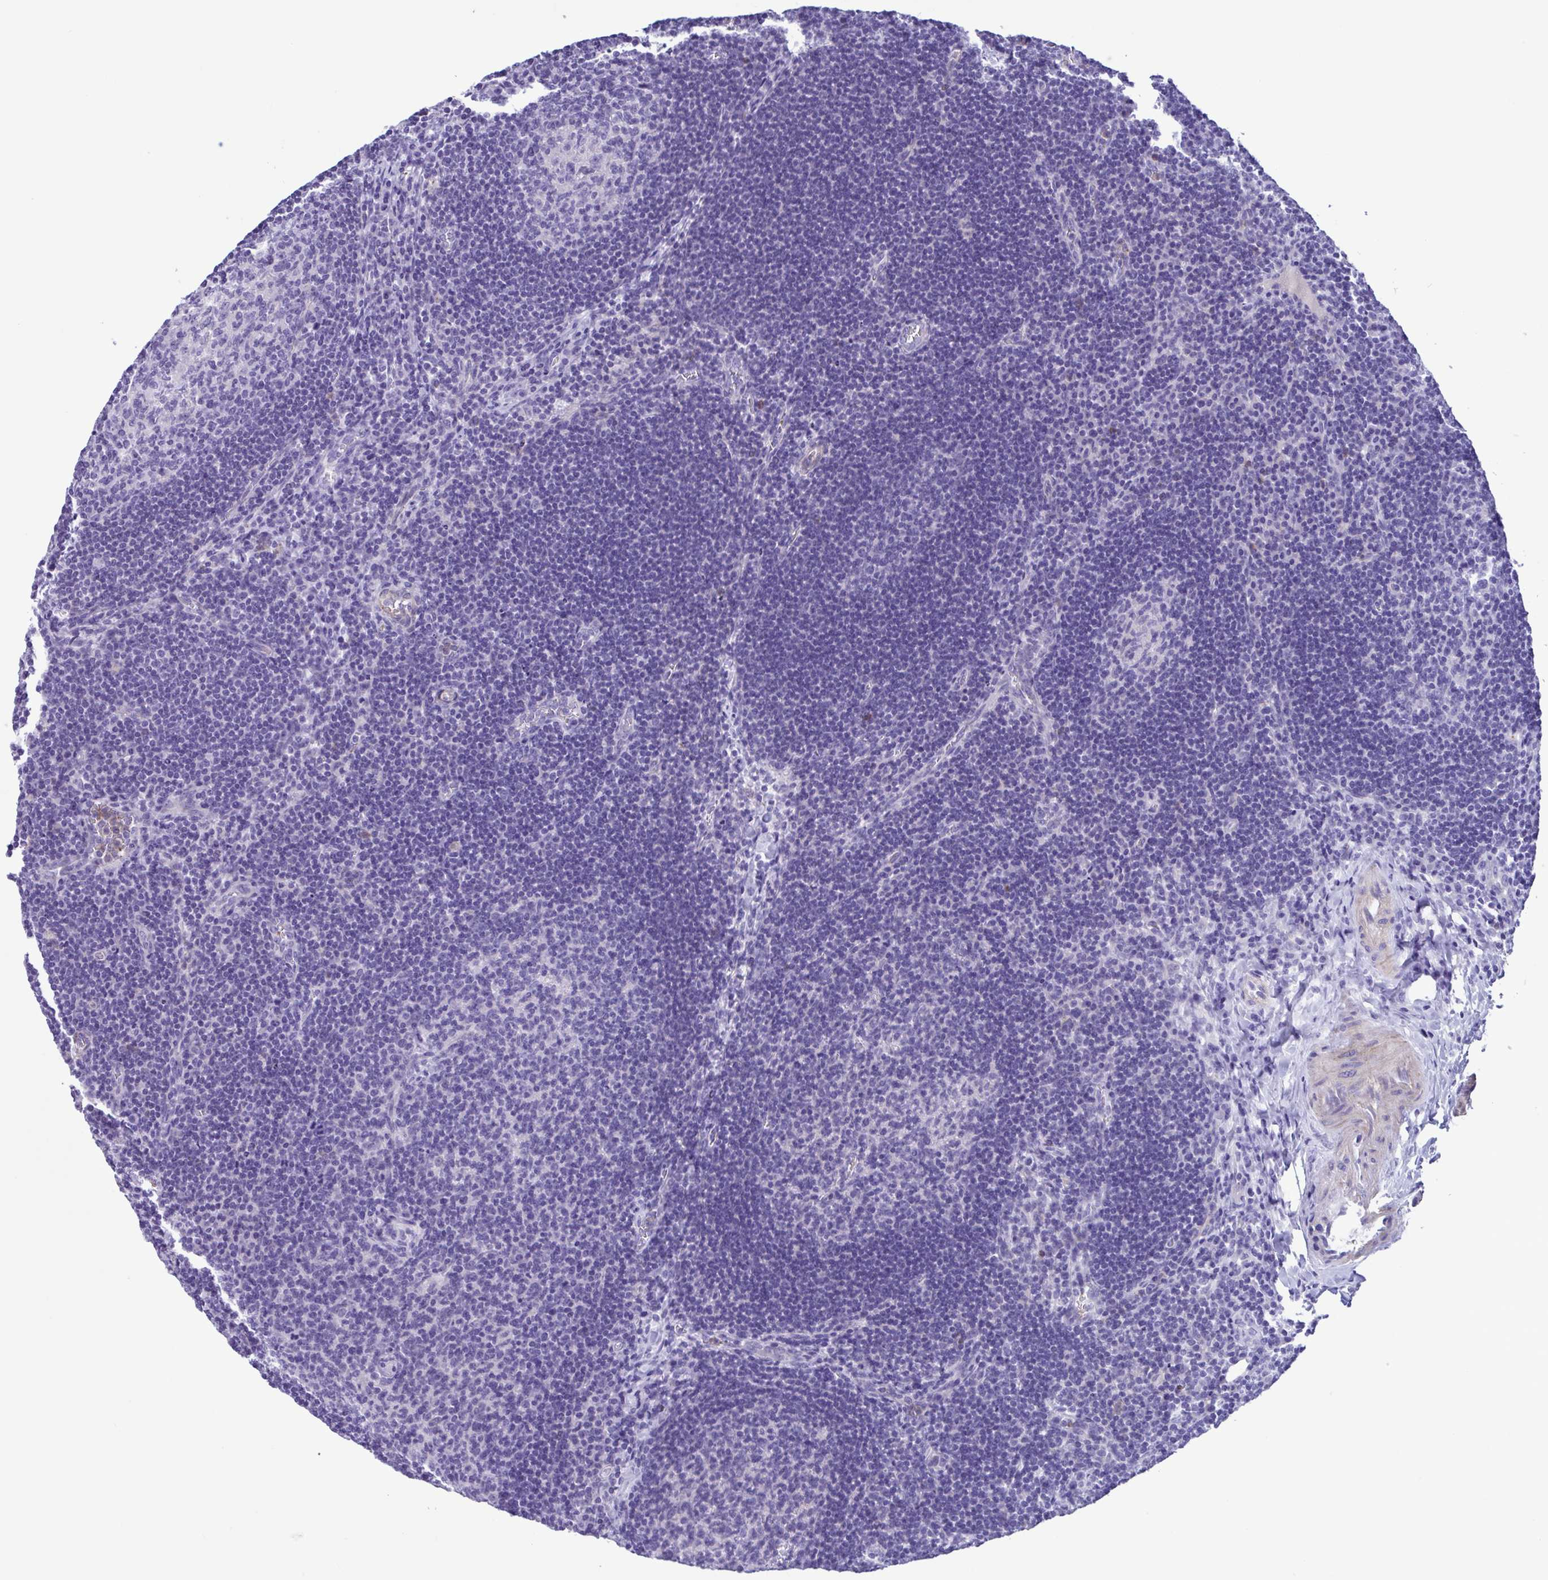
{"staining": {"intensity": "negative", "quantity": "none", "location": "none"}, "tissue": "lymph node", "cell_type": "Germinal center cells", "image_type": "normal", "snomed": [{"axis": "morphology", "description": "Normal tissue, NOS"}, {"axis": "topography", "description": "Lymph node"}], "caption": "This micrograph is of normal lymph node stained with immunohistochemistry to label a protein in brown with the nuclei are counter-stained blue. There is no staining in germinal center cells.", "gene": "CYP11B1", "patient": {"sex": "male", "age": 67}}